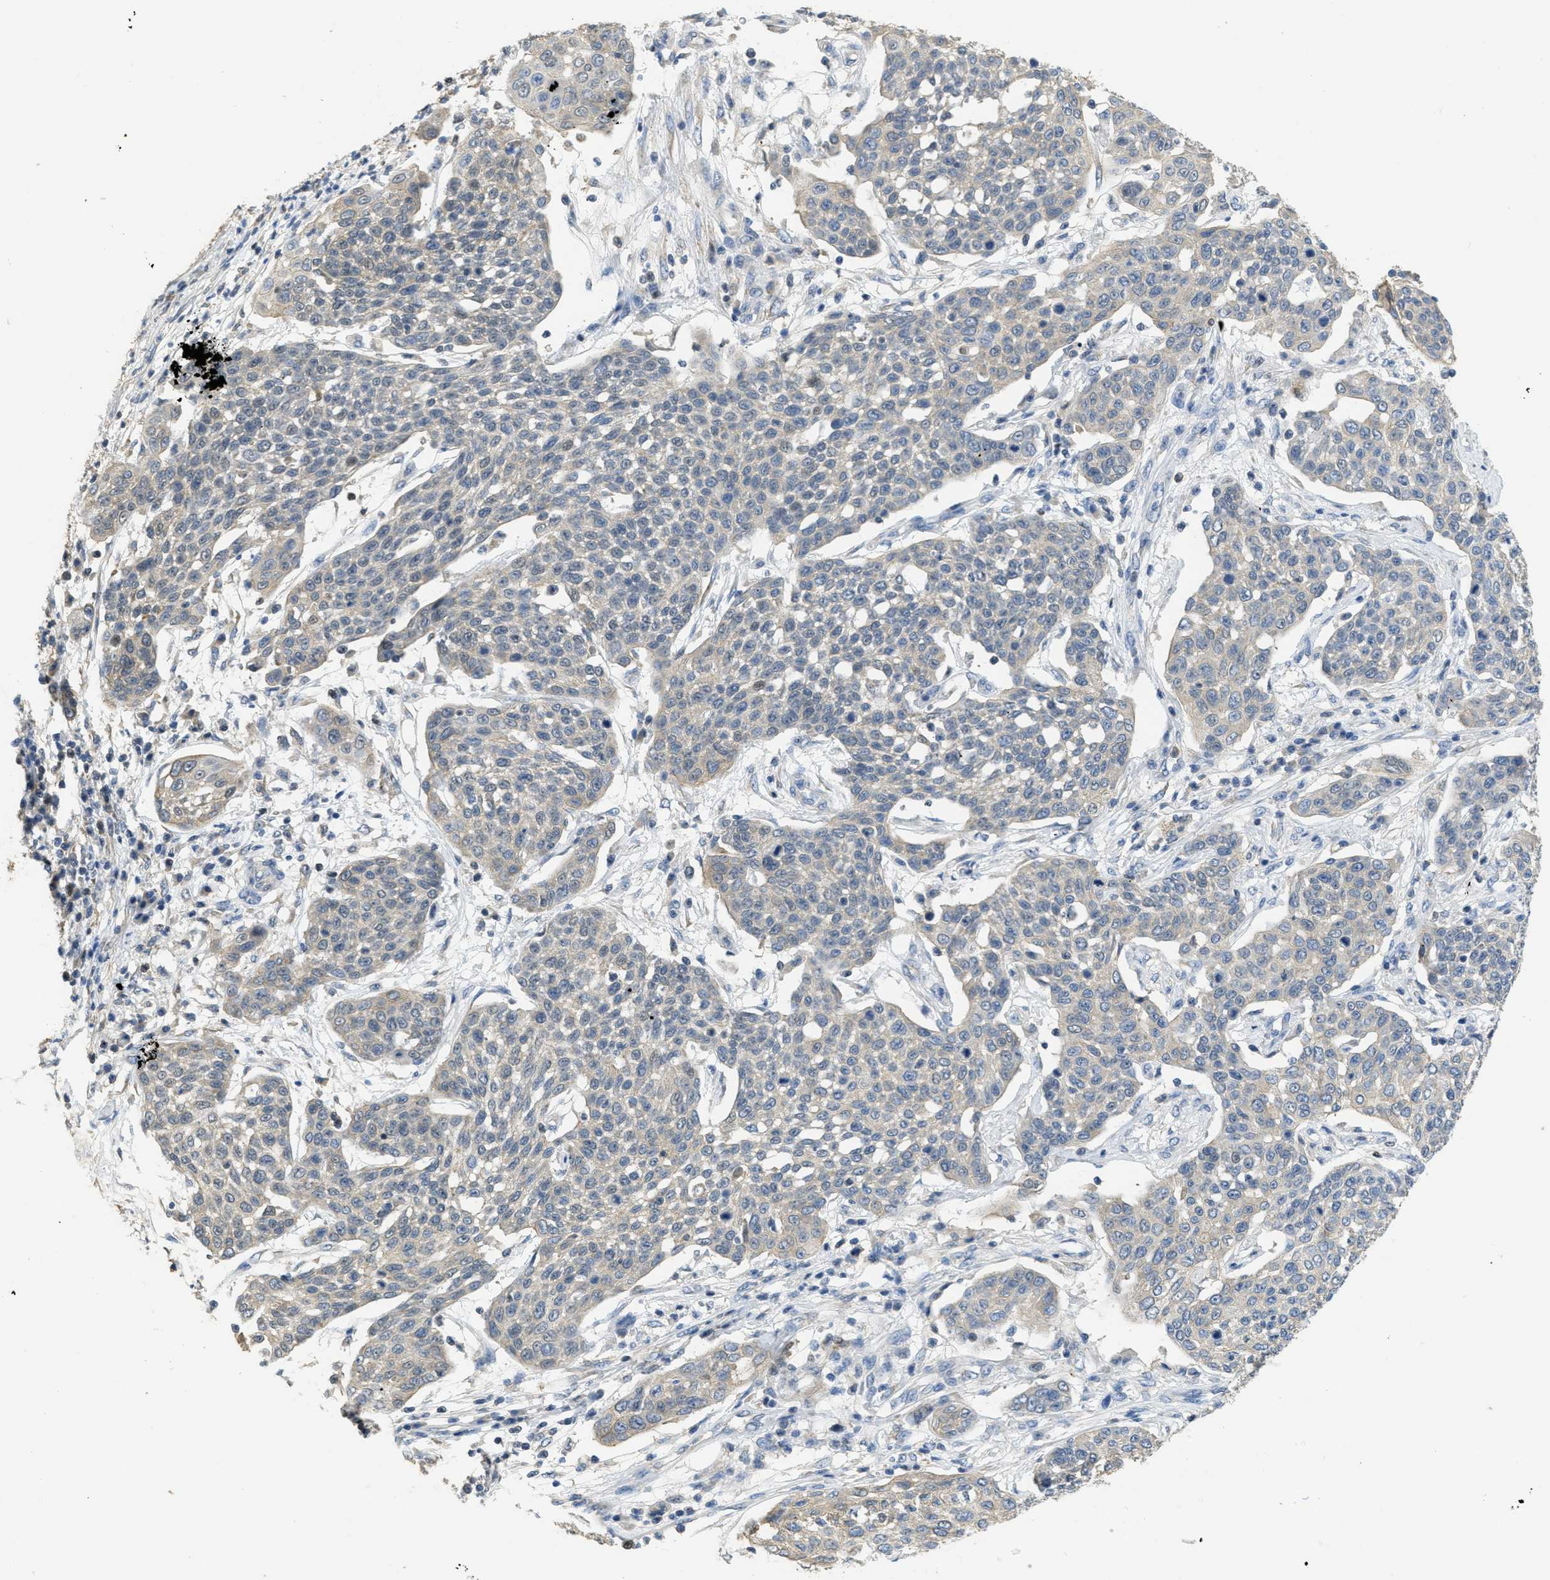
{"staining": {"intensity": "weak", "quantity": "<25%", "location": "cytoplasmic/membranous"}, "tissue": "cervical cancer", "cell_type": "Tumor cells", "image_type": "cancer", "snomed": [{"axis": "morphology", "description": "Squamous cell carcinoma, NOS"}, {"axis": "topography", "description": "Cervix"}], "caption": "High power microscopy photomicrograph of an IHC histopathology image of cervical cancer, revealing no significant positivity in tumor cells.", "gene": "SFXN2", "patient": {"sex": "female", "age": 34}}